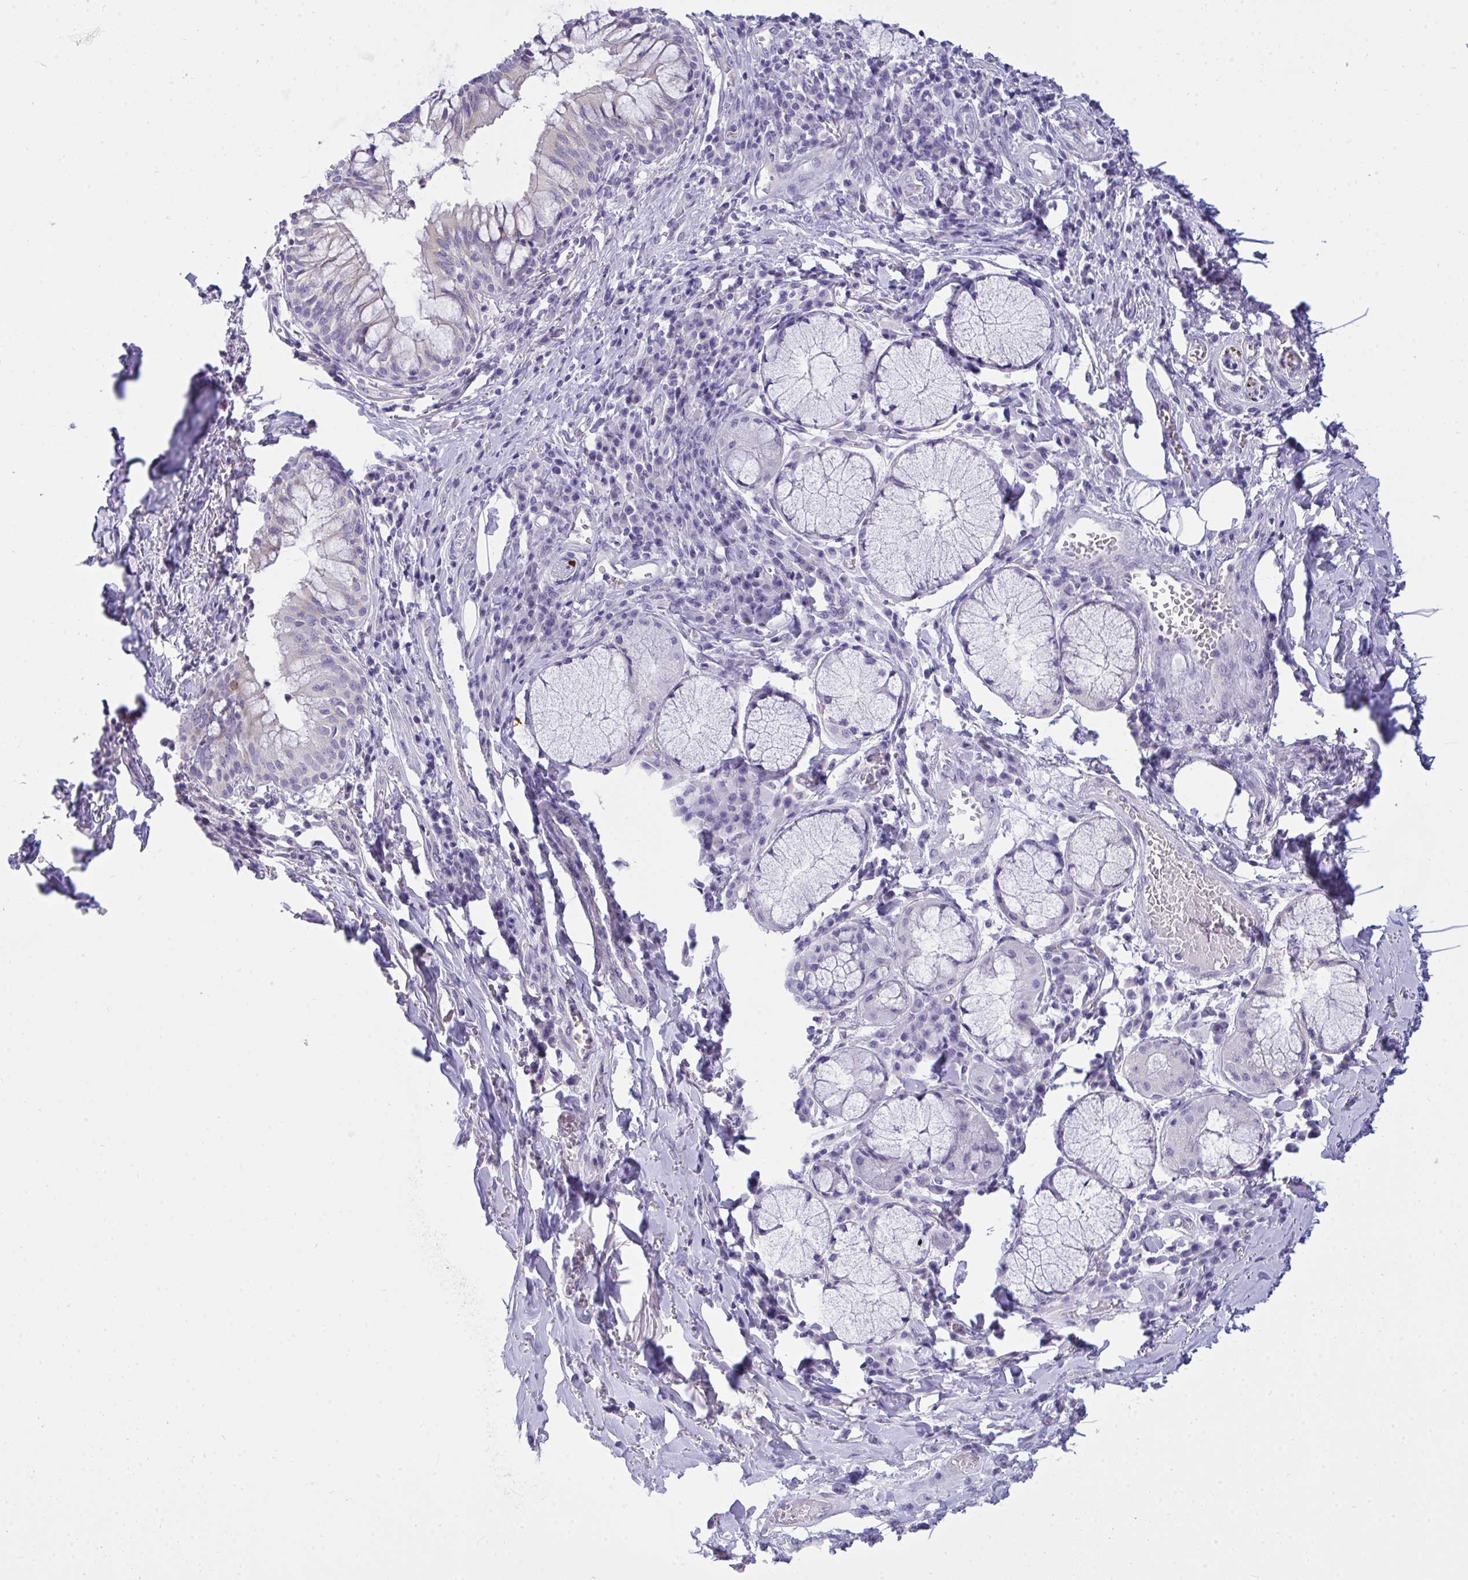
{"staining": {"intensity": "weak", "quantity": "25%-75%", "location": "cytoplasmic/membranous"}, "tissue": "bronchus", "cell_type": "Respiratory epithelial cells", "image_type": "normal", "snomed": [{"axis": "morphology", "description": "Normal tissue, NOS"}, {"axis": "topography", "description": "Lymph node"}, {"axis": "topography", "description": "Bronchus"}], "caption": "DAB (3,3'-diaminobenzidine) immunohistochemical staining of normal bronchus exhibits weak cytoplasmic/membranous protein expression in about 25%-75% of respiratory epithelial cells. The staining was performed using DAB, with brown indicating positive protein expression. Nuclei are stained blue with hematoxylin.", "gene": "VGLL3", "patient": {"sex": "male", "age": 56}}